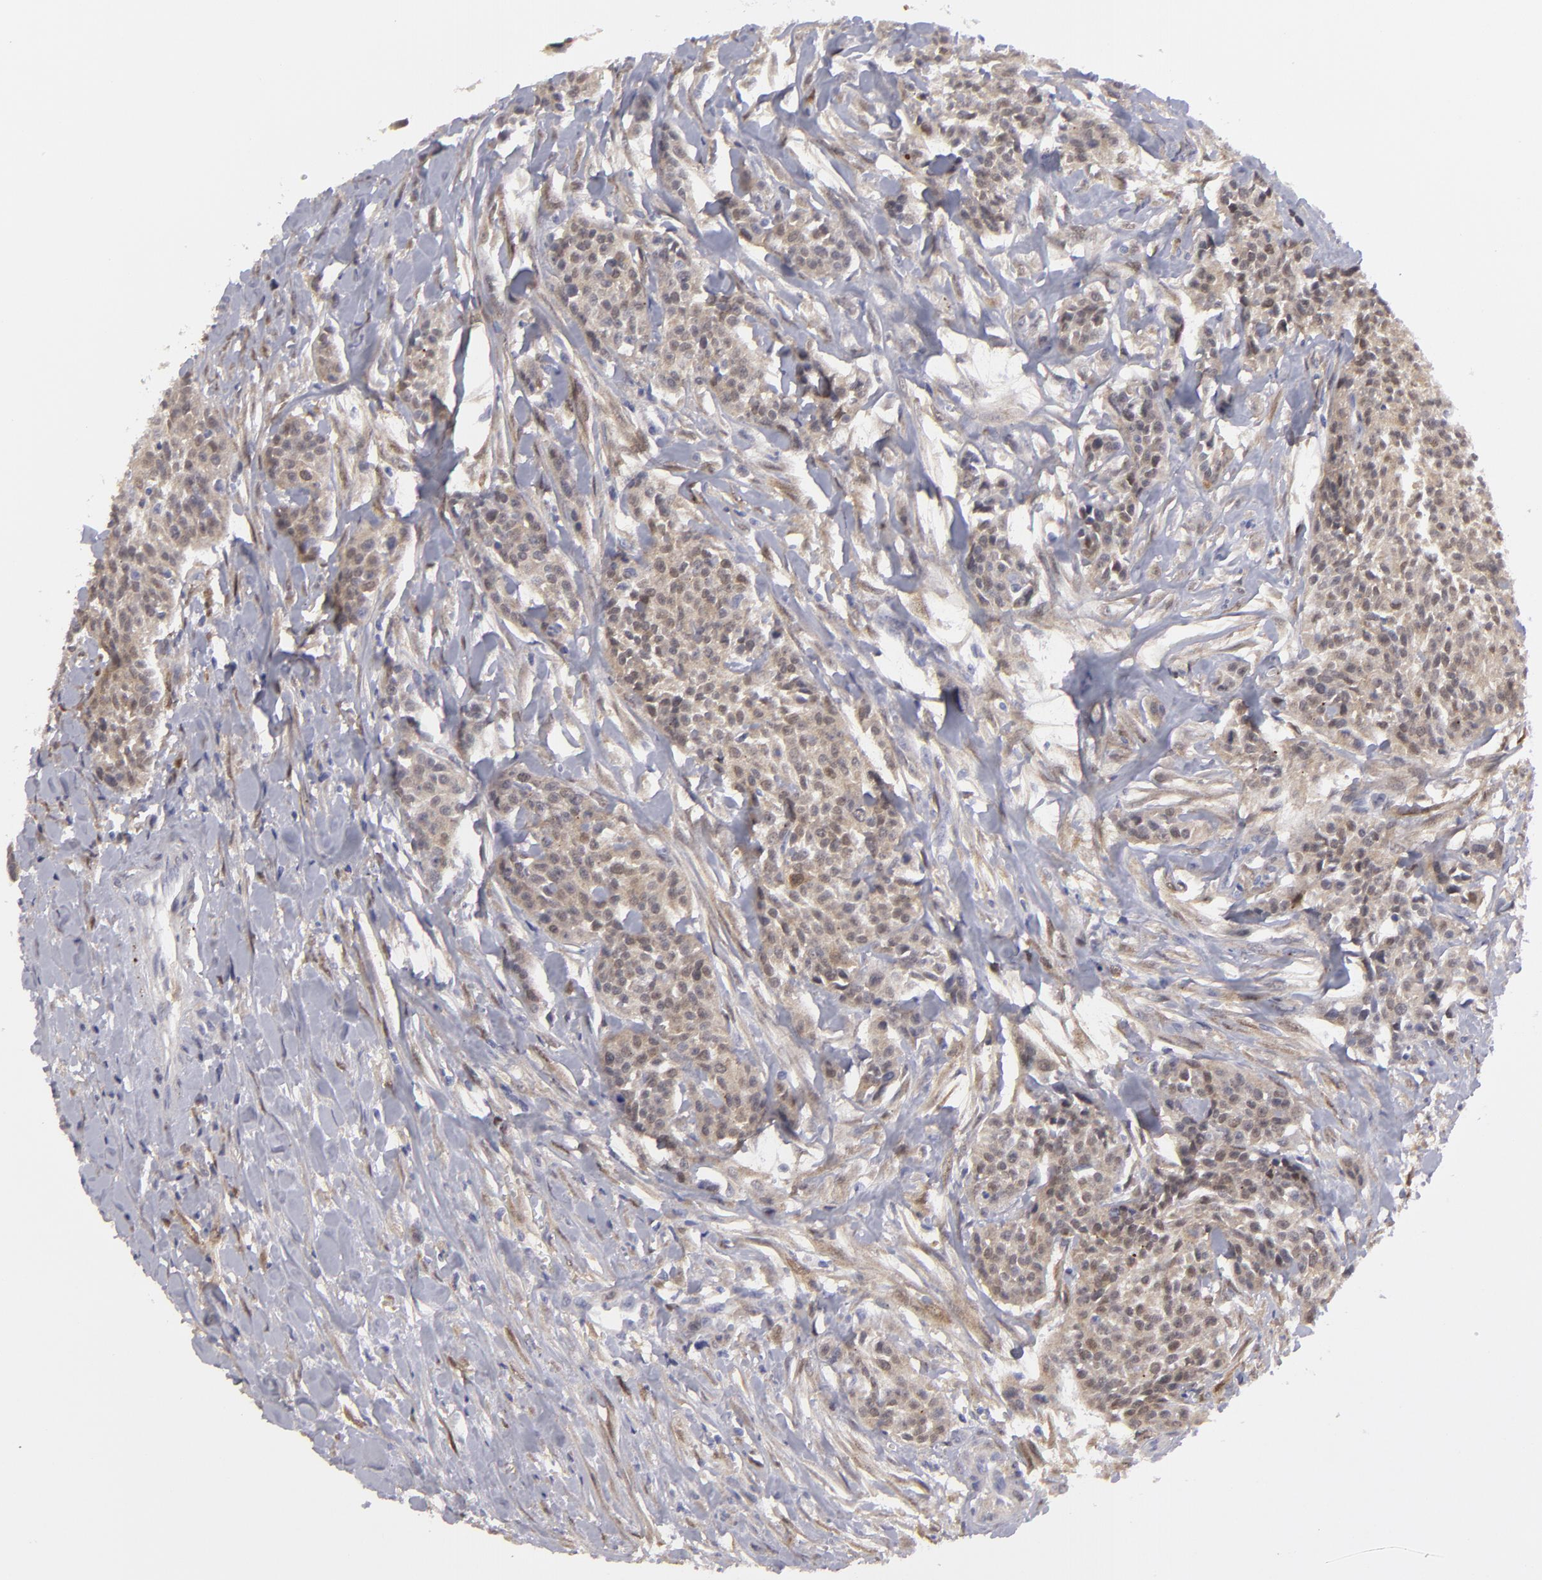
{"staining": {"intensity": "weak", "quantity": ">75%", "location": "cytoplasmic/membranous"}, "tissue": "urothelial cancer", "cell_type": "Tumor cells", "image_type": "cancer", "snomed": [{"axis": "morphology", "description": "Urothelial carcinoma, High grade"}, {"axis": "topography", "description": "Urinary bladder"}], "caption": "This is a histology image of immunohistochemistry (IHC) staining of urothelial cancer, which shows weak staining in the cytoplasmic/membranous of tumor cells.", "gene": "EFS", "patient": {"sex": "male", "age": 56}}